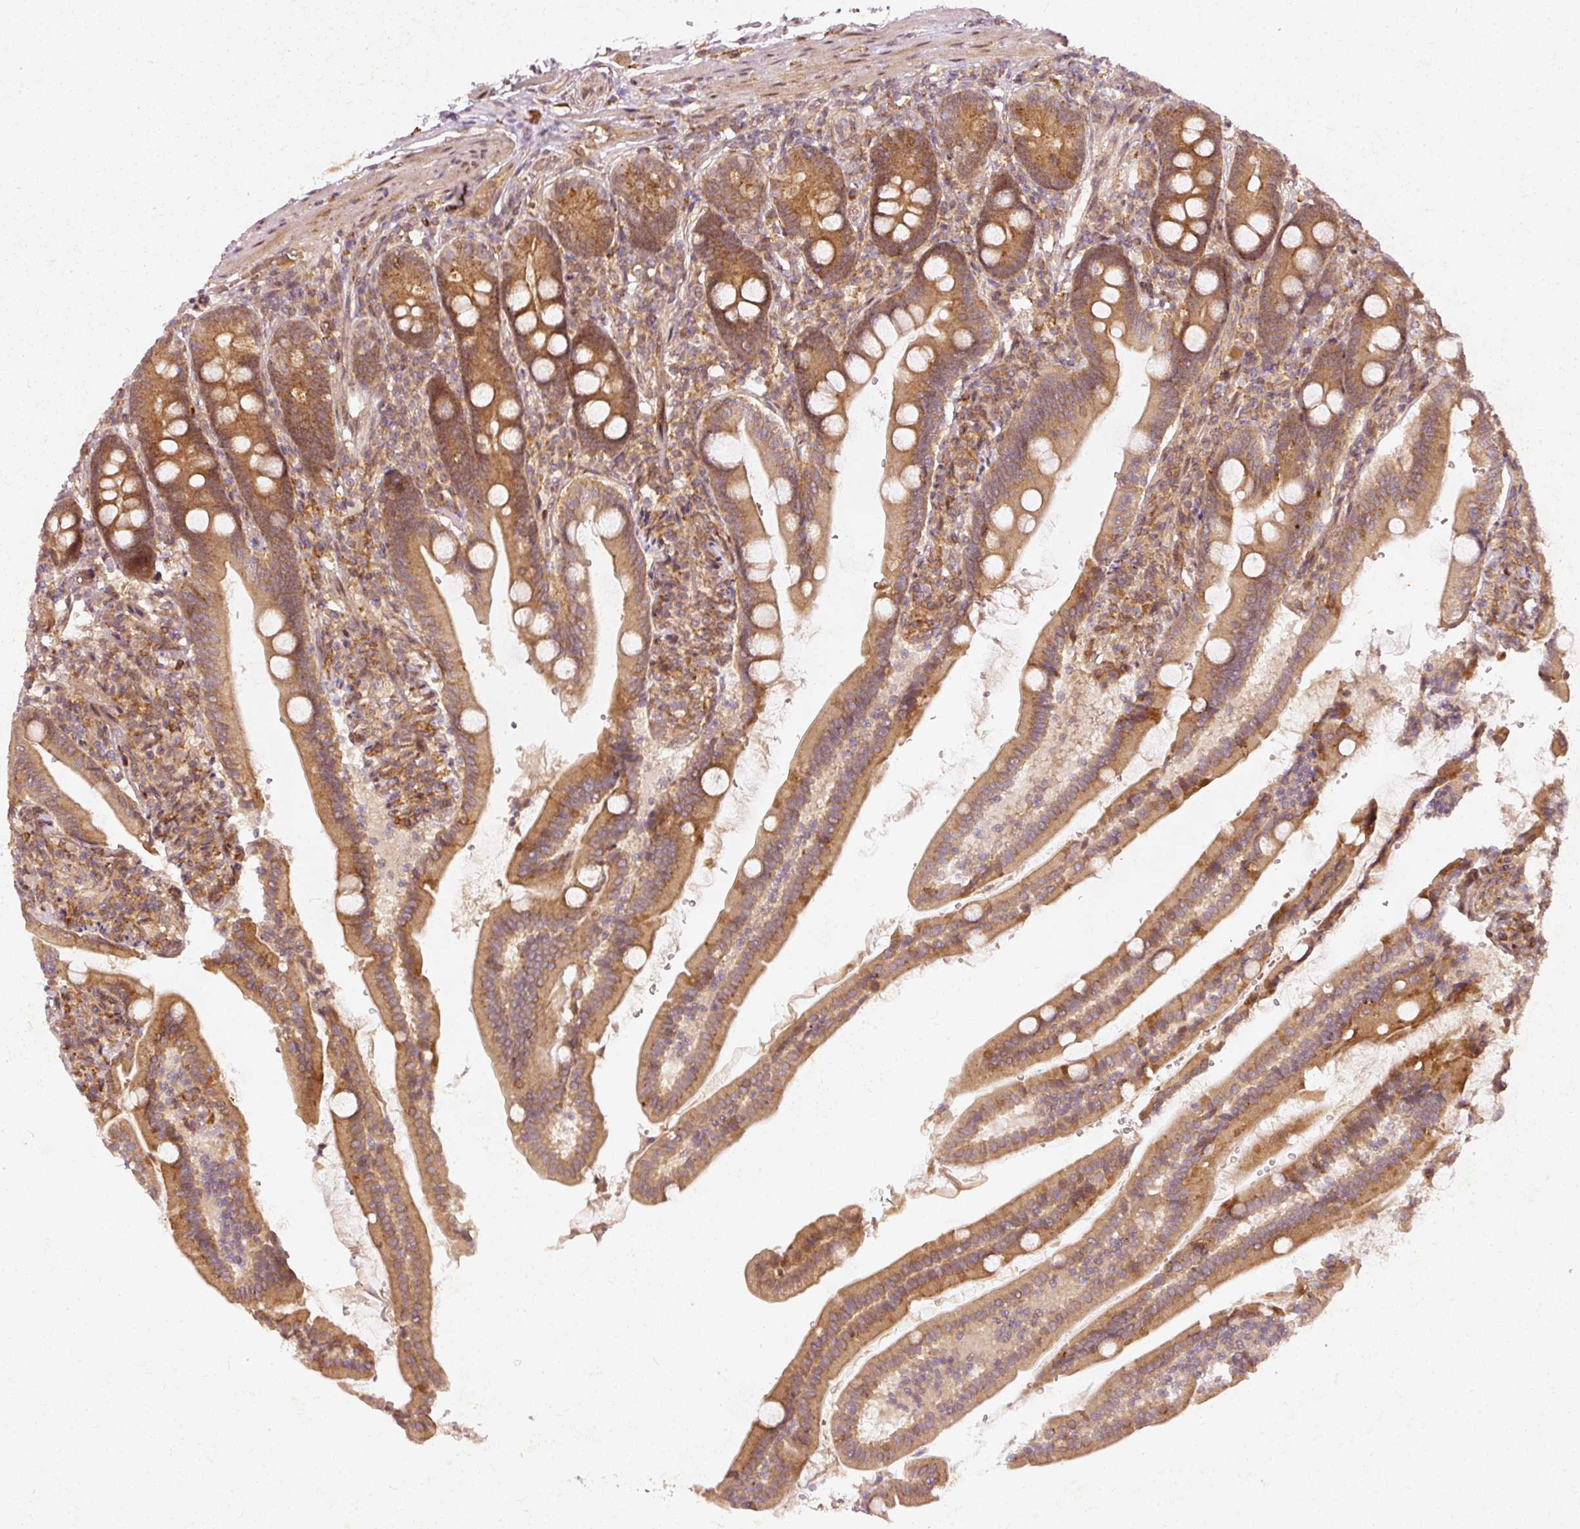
{"staining": {"intensity": "moderate", "quantity": ">75%", "location": "cytoplasmic/membranous"}, "tissue": "duodenum", "cell_type": "Glandular cells", "image_type": "normal", "snomed": [{"axis": "morphology", "description": "Normal tissue, NOS"}, {"axis": "topography", "description": "Duodenum"}], "caption": "This histopathology image reveals unremarkable duodenum stained with immunohistochemistry (IHC) to label a protein in brown. The cytoplasmic/membranous of glandular cells show moderate positivity for the protein. Nuclei are counter-stained blue.", "gene": "ZNF580", "patient": {"sex": "female", "age": 67}}